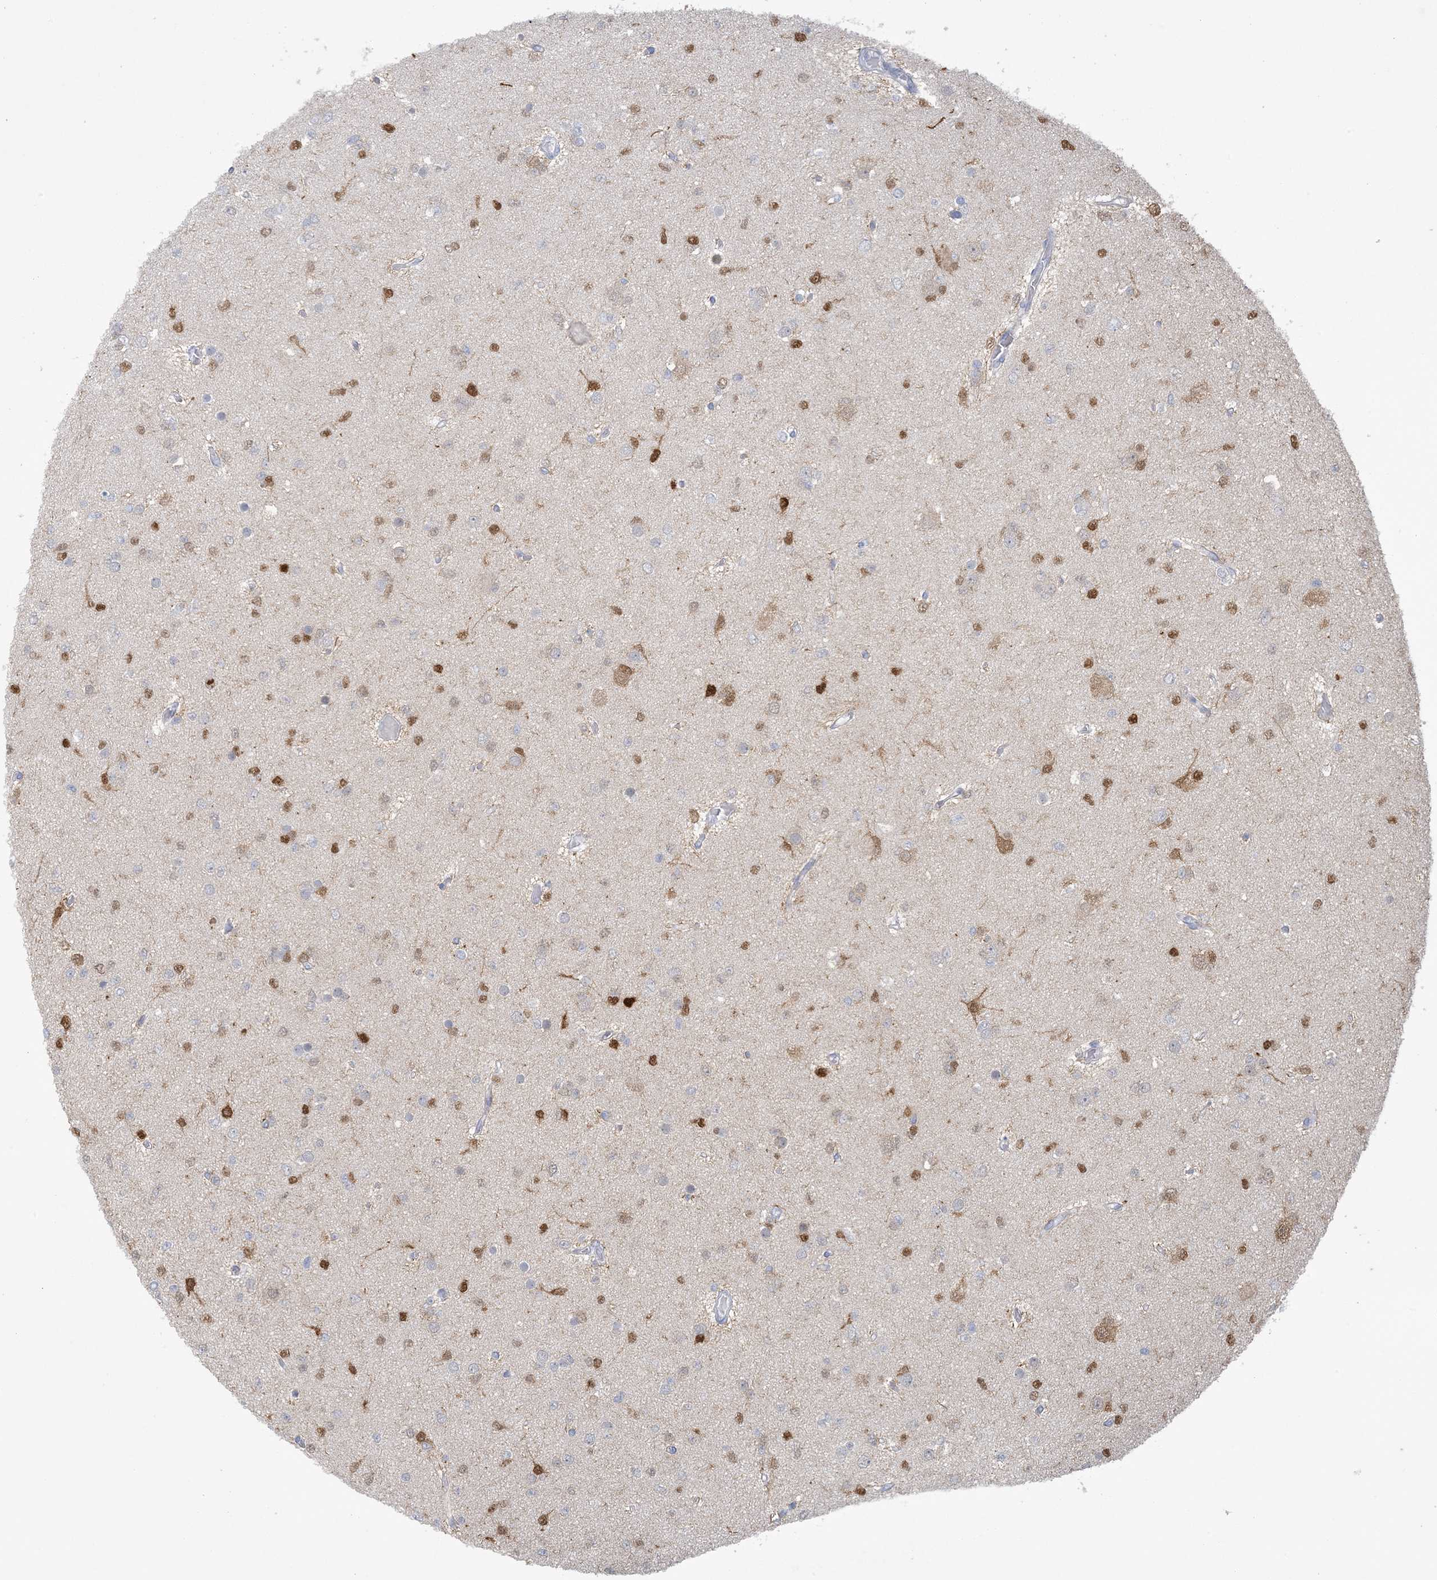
{"staining": {"intensity": "negative", "quantity": "none", "location": "none"}, "tissue": "glioma", "cell_type": "Tumor cells", "image_type": "cancer", "snomed": [{"axis": "morphology", "description": "Glioma, malignant, Low grade"}, {"axis": "topography", "description": "Brain"}], "caption": "An image of human malignant low-grade glioma is negative for staining in tumor cells.", "gene": "HMGCS1", "patient": {"sex": "female", "age": 22}}